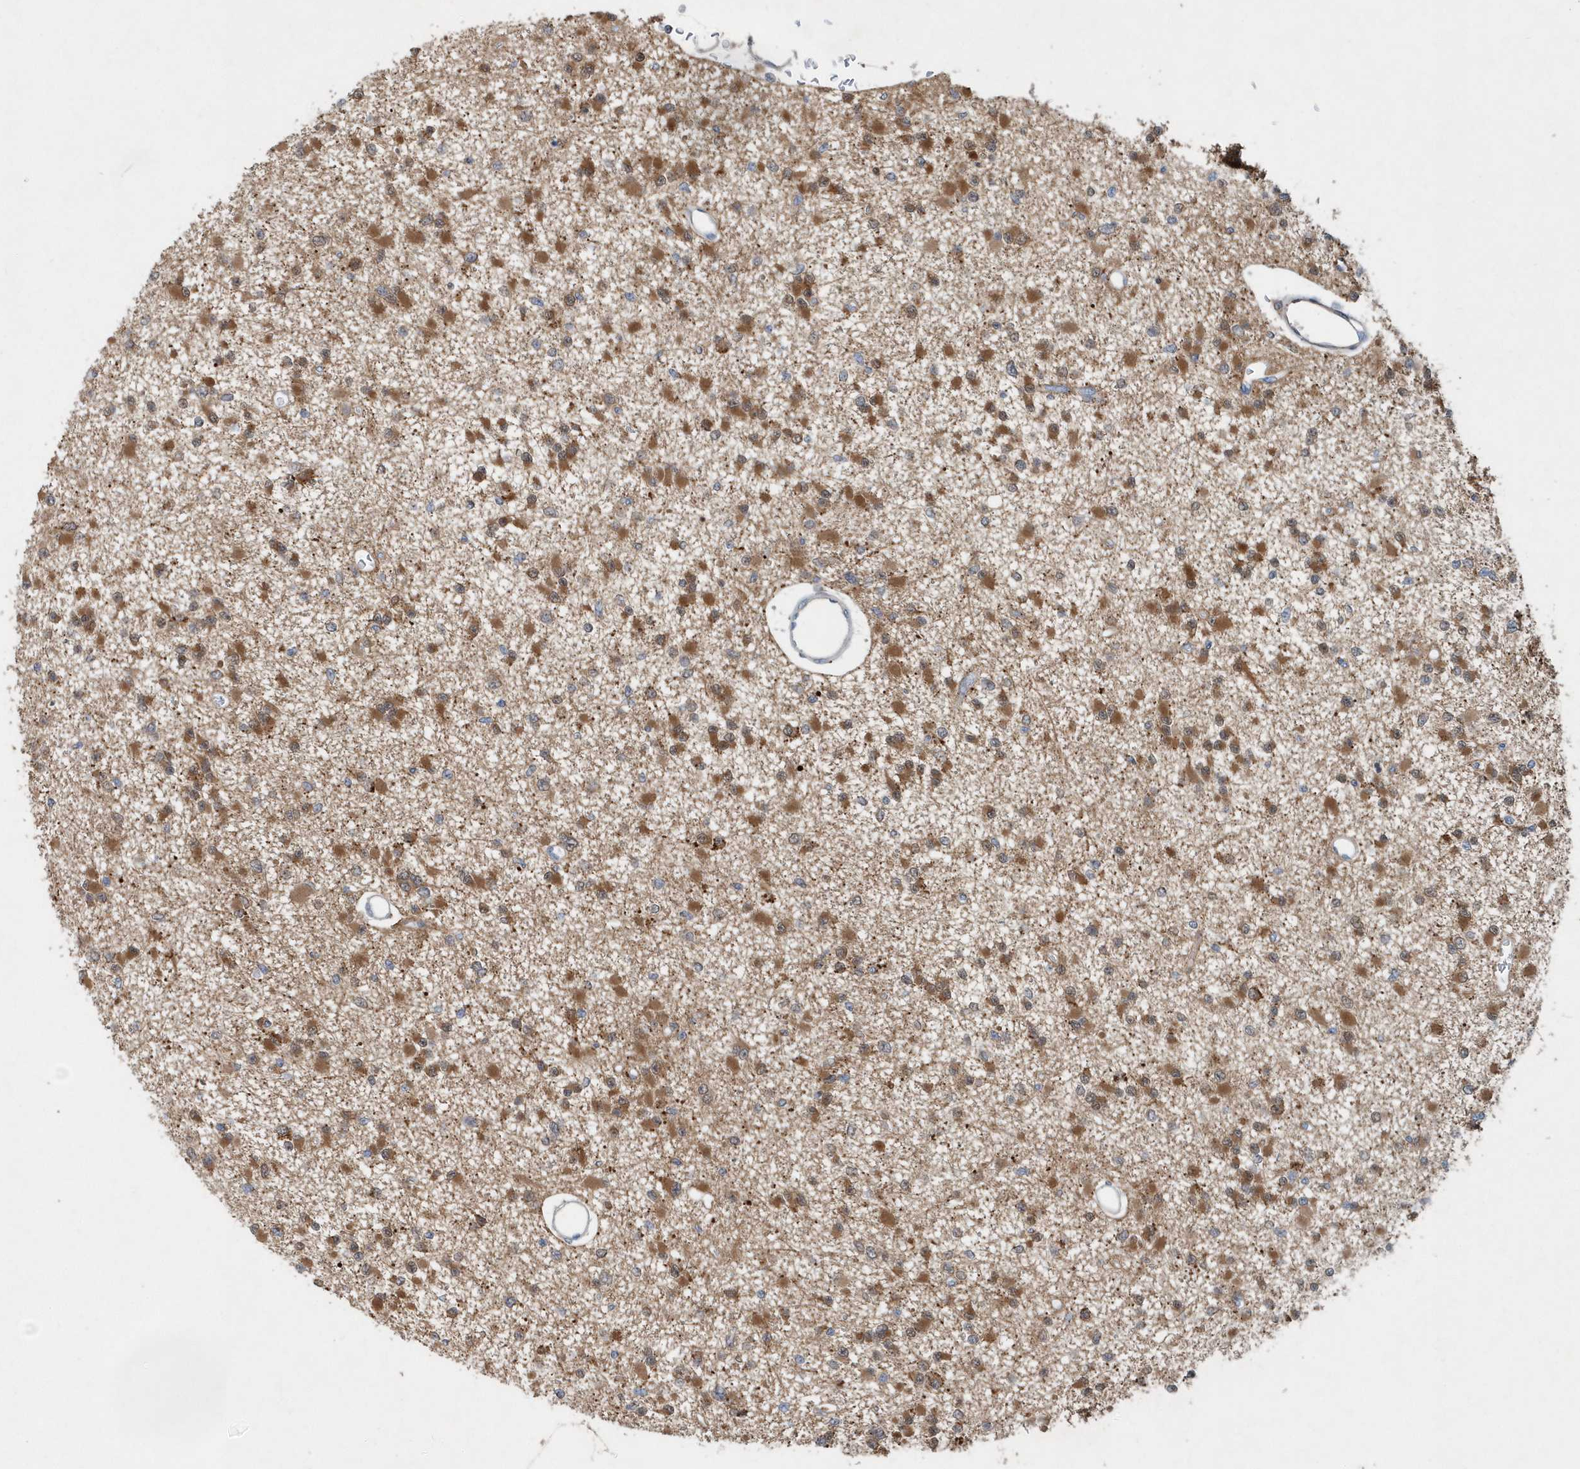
{"staining": {"intensity": "moderate", "quantity": "25%-75%", "location": "cytoplasmic/membranous"}, "tissue": "glioma", "cell_type": "Tumor cells", "image_type": "cancer", "snomed": [{"axis": "morphology", "description": "Glioma, malignant, Low grade"}, {"axis": "topography", "description": "Brain"}], "caption": "Glioma stained for a protein demonstrates moderate cytoplasmic/membranous positivity in tumor cells. (DAB (3,3'-diaminobenzidine) IHC, brown staining for protein, blue staining for nuclei).", "gene": "PFN2", "patient": {"sex": "female", "age": 22}}